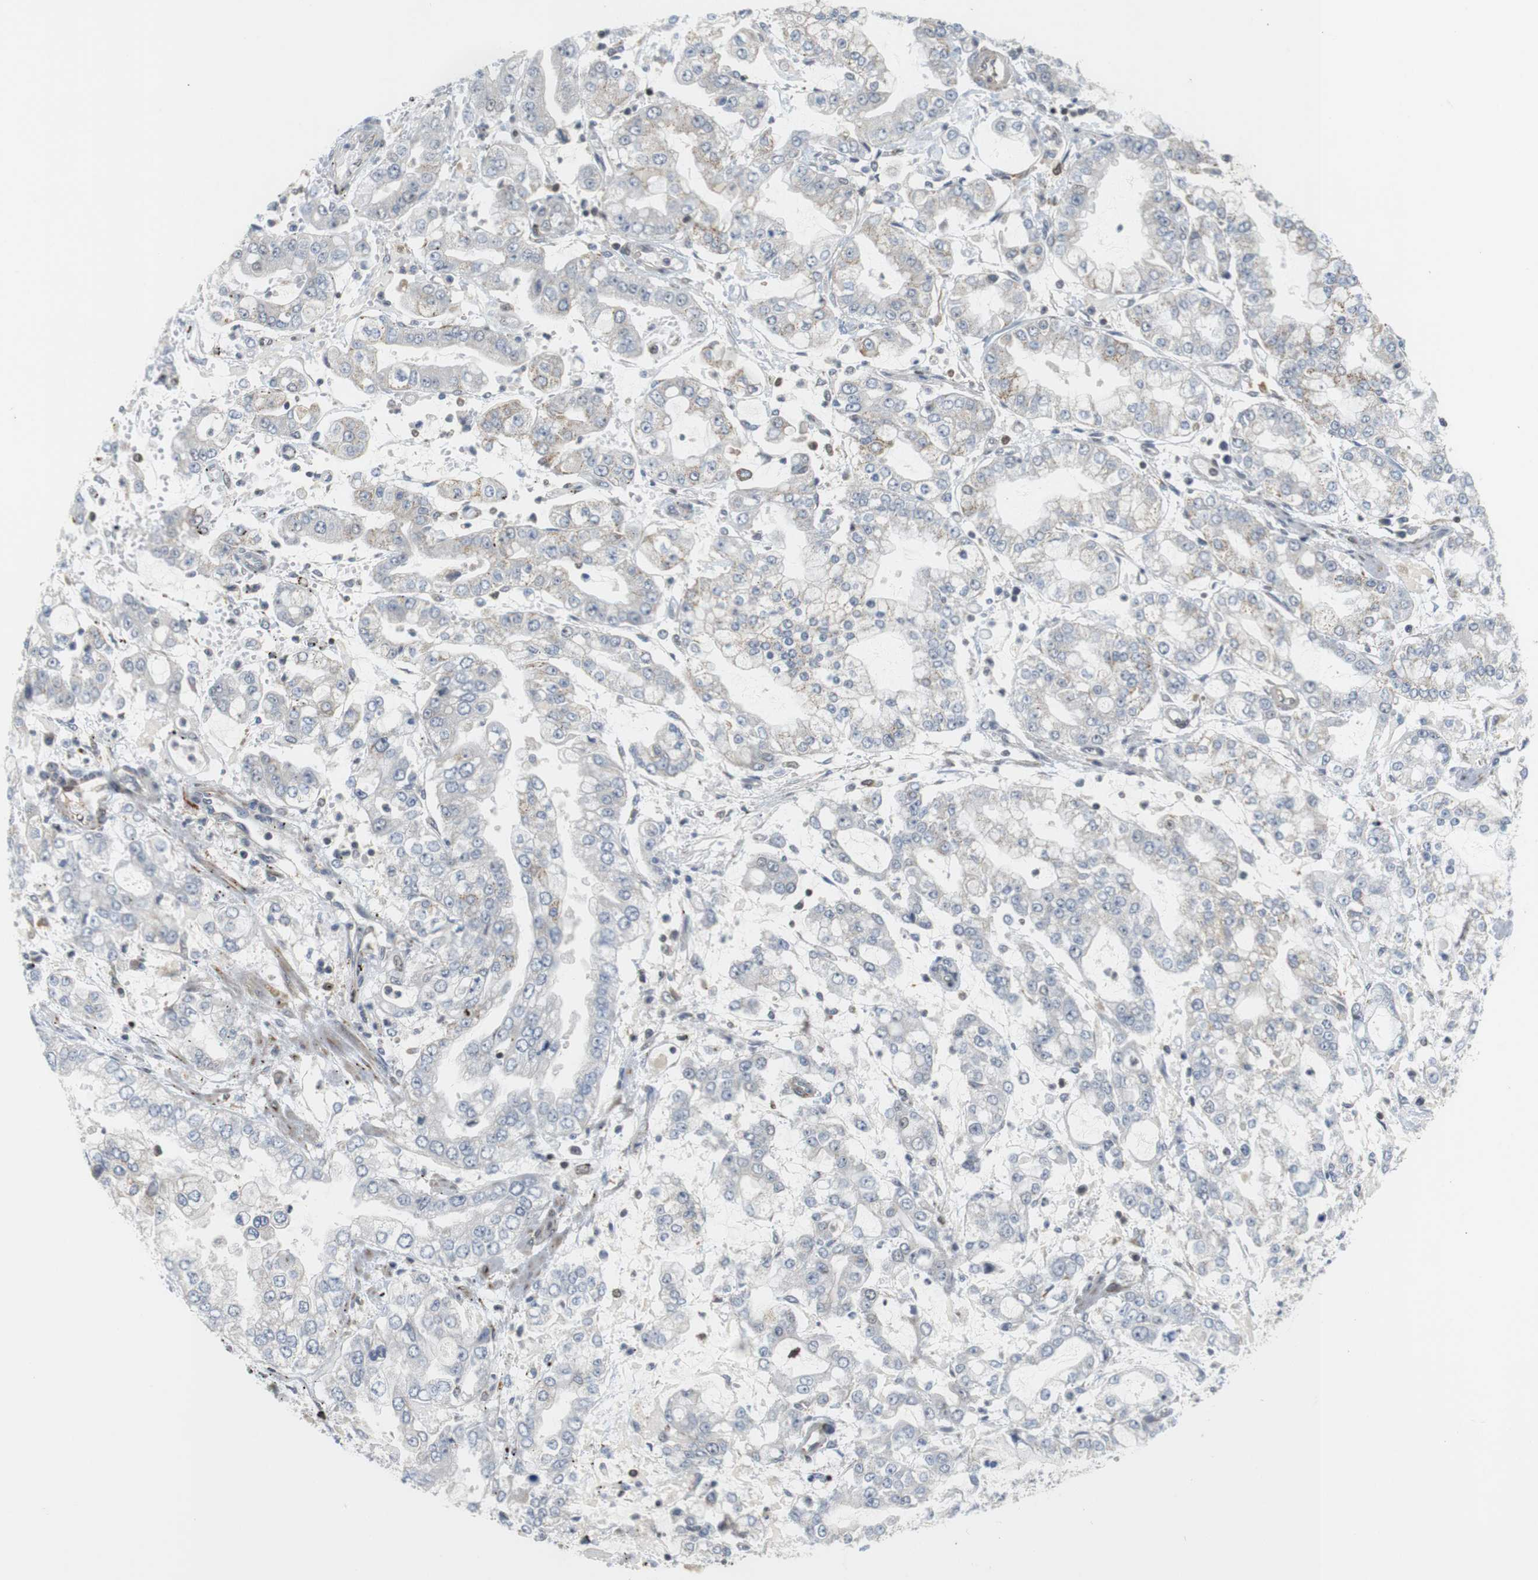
{"staining": {"intensity": "negative", "quantity": "none", "location": "none"}, "tissue": "stomach cancer", "cell_type": "Tumor cells", "image_type": "cancer", "snomed": [{"axis": "morphology", "description": "Adenocarcinoma, NOS"}, {"axis": "topography", "description": "Stomach"}], "caption": "A micrograph of adenocarcinoma (stomach) stained for a protein exhibits no brown staining in tumor cells. (Stains: DAB (3,3'-diaminobenzidine) immunohistochemistry with hematoxylin counter stain, Microscopy: brightfield microscopy at high magnification).", "gene": "BRD4", "patient": {"sex": "male", "age": 76}}